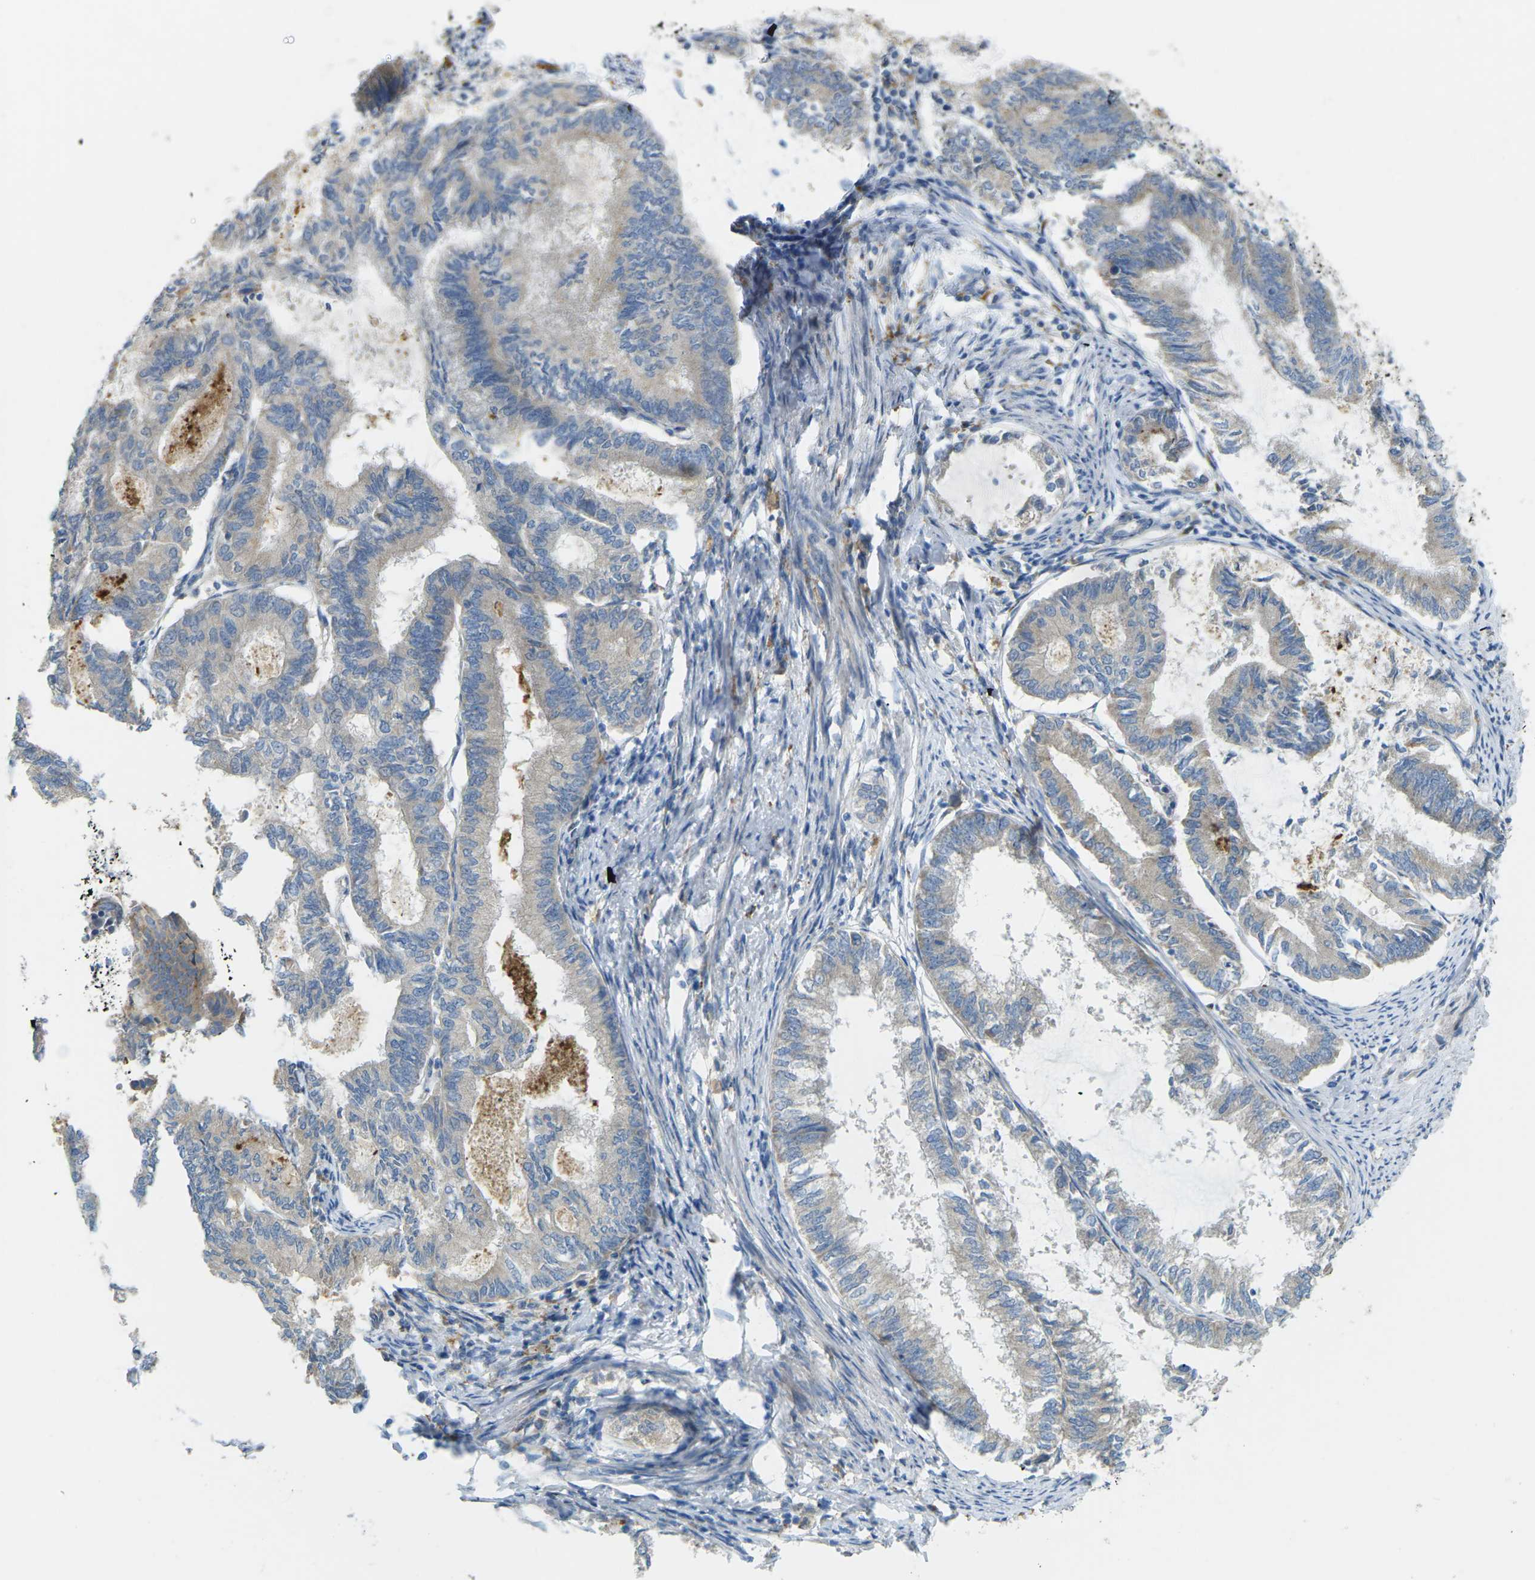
{"staining": {"intensity": "weak", "quantity": "25%-75%", "location": "cytoplasmic/membranous"}, "tissue": "endometrial cancer", "cell_type": "Tumor cells", "image_type": "cancer", "snomed": [{"axis": "morphology", "description": "Adenocarcinoma, NOS"}, {"axis": "topography", "description": "Endometrium"}], "caption": "Immunohistochemical staining of endometrial cancer (adenocarcinoma) reveals weak cytoplasmic/membranous protein expression in approximately 25%-75% of tumor cells.", "gene": "MYLK4", "patient": {"sex": "female", "age": 86}}